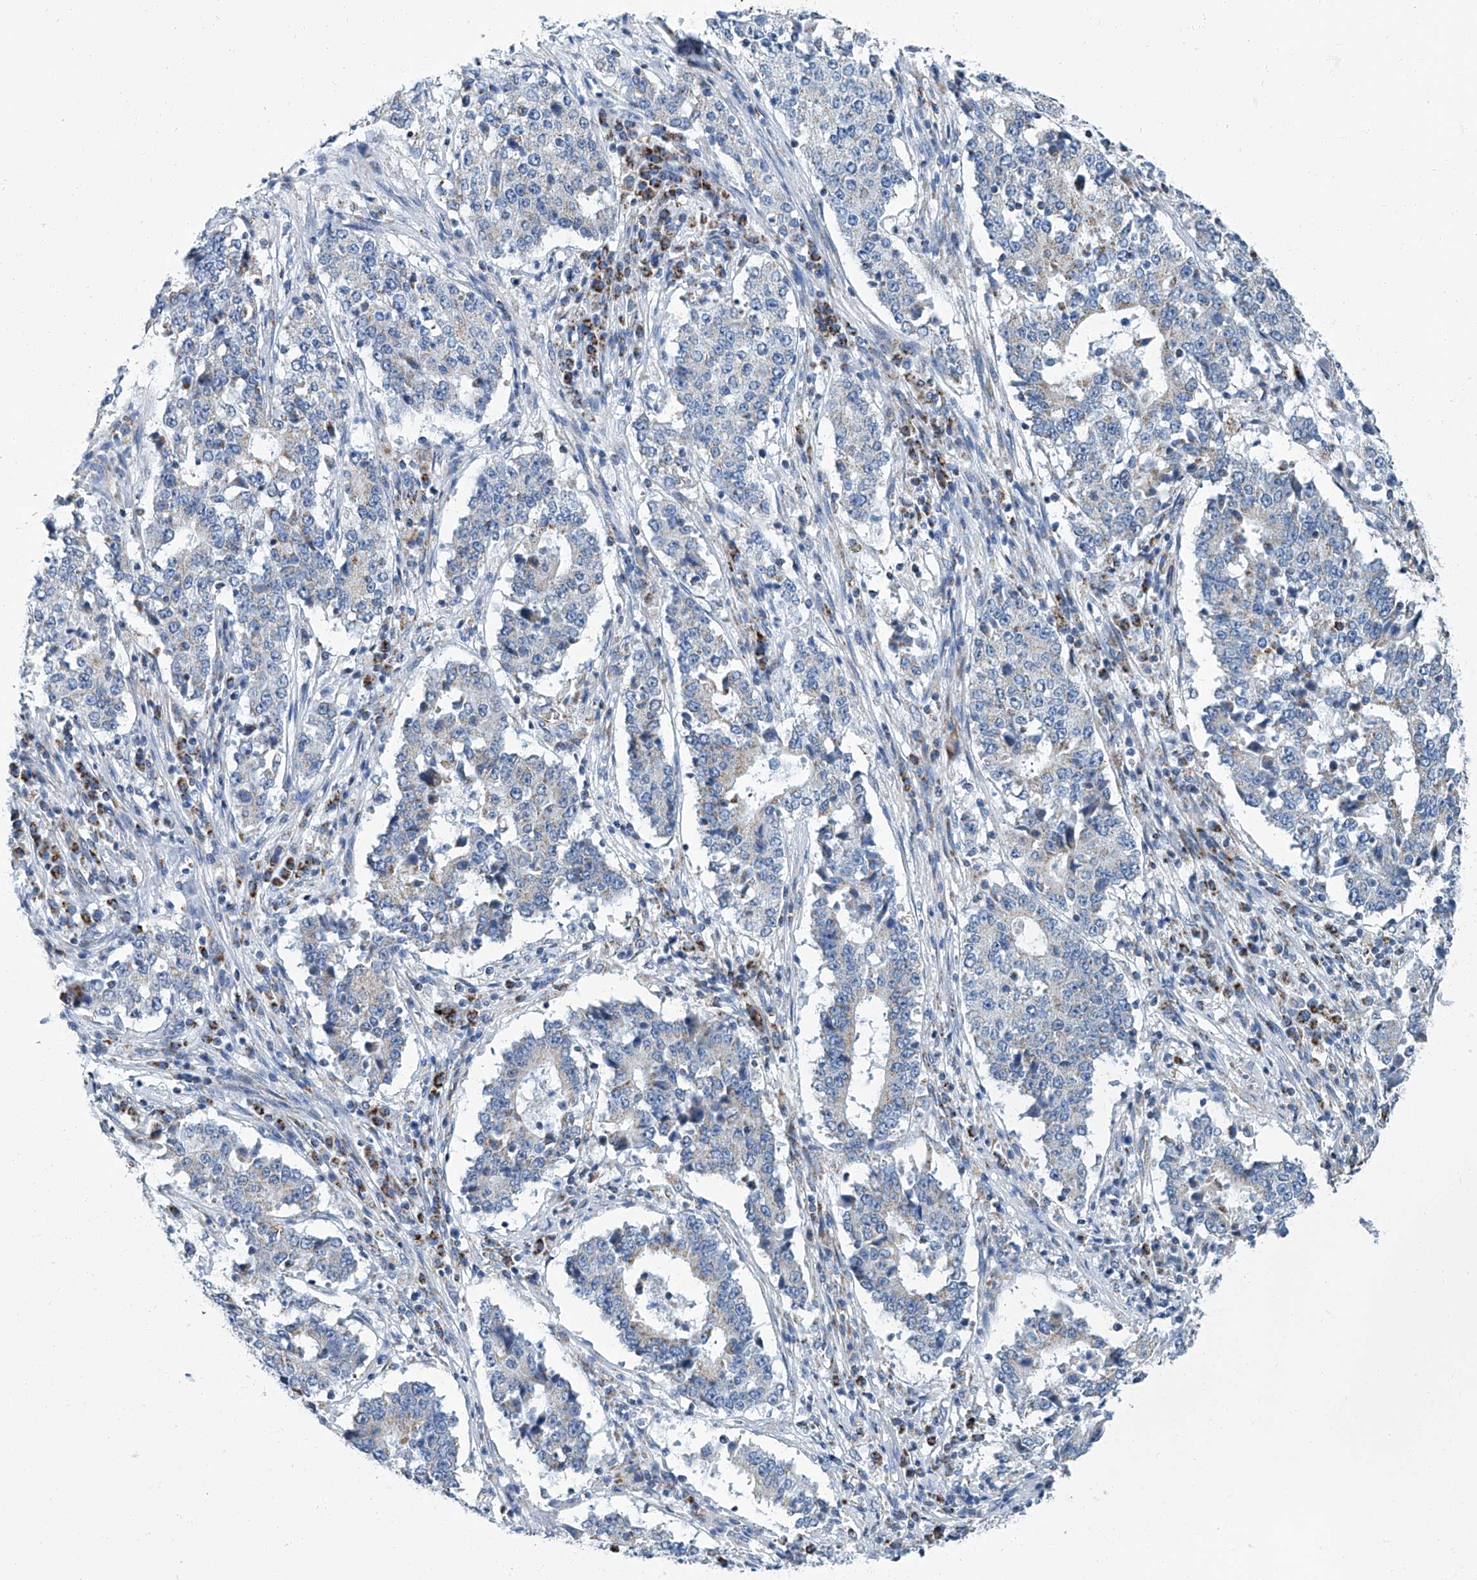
{"staining": {"intensity": "negative", "quantity": "none", "location": "none"}, "tissue": "stomach cancer", "cell_type": "Tumor cells", "image_type": "cancer", "snomed": [{"axis": "morphology", "description": "Adenocarcinoma, NOS"}, {"axis": "topography", "description": "Stomach"}], "caption": "Stomach adenocarcinoma was stained to show a protein in brown. There is no significant expression in tumor cells.", "gene": "MT-ND1", "patient": {"sex": "male", "age": 59}}